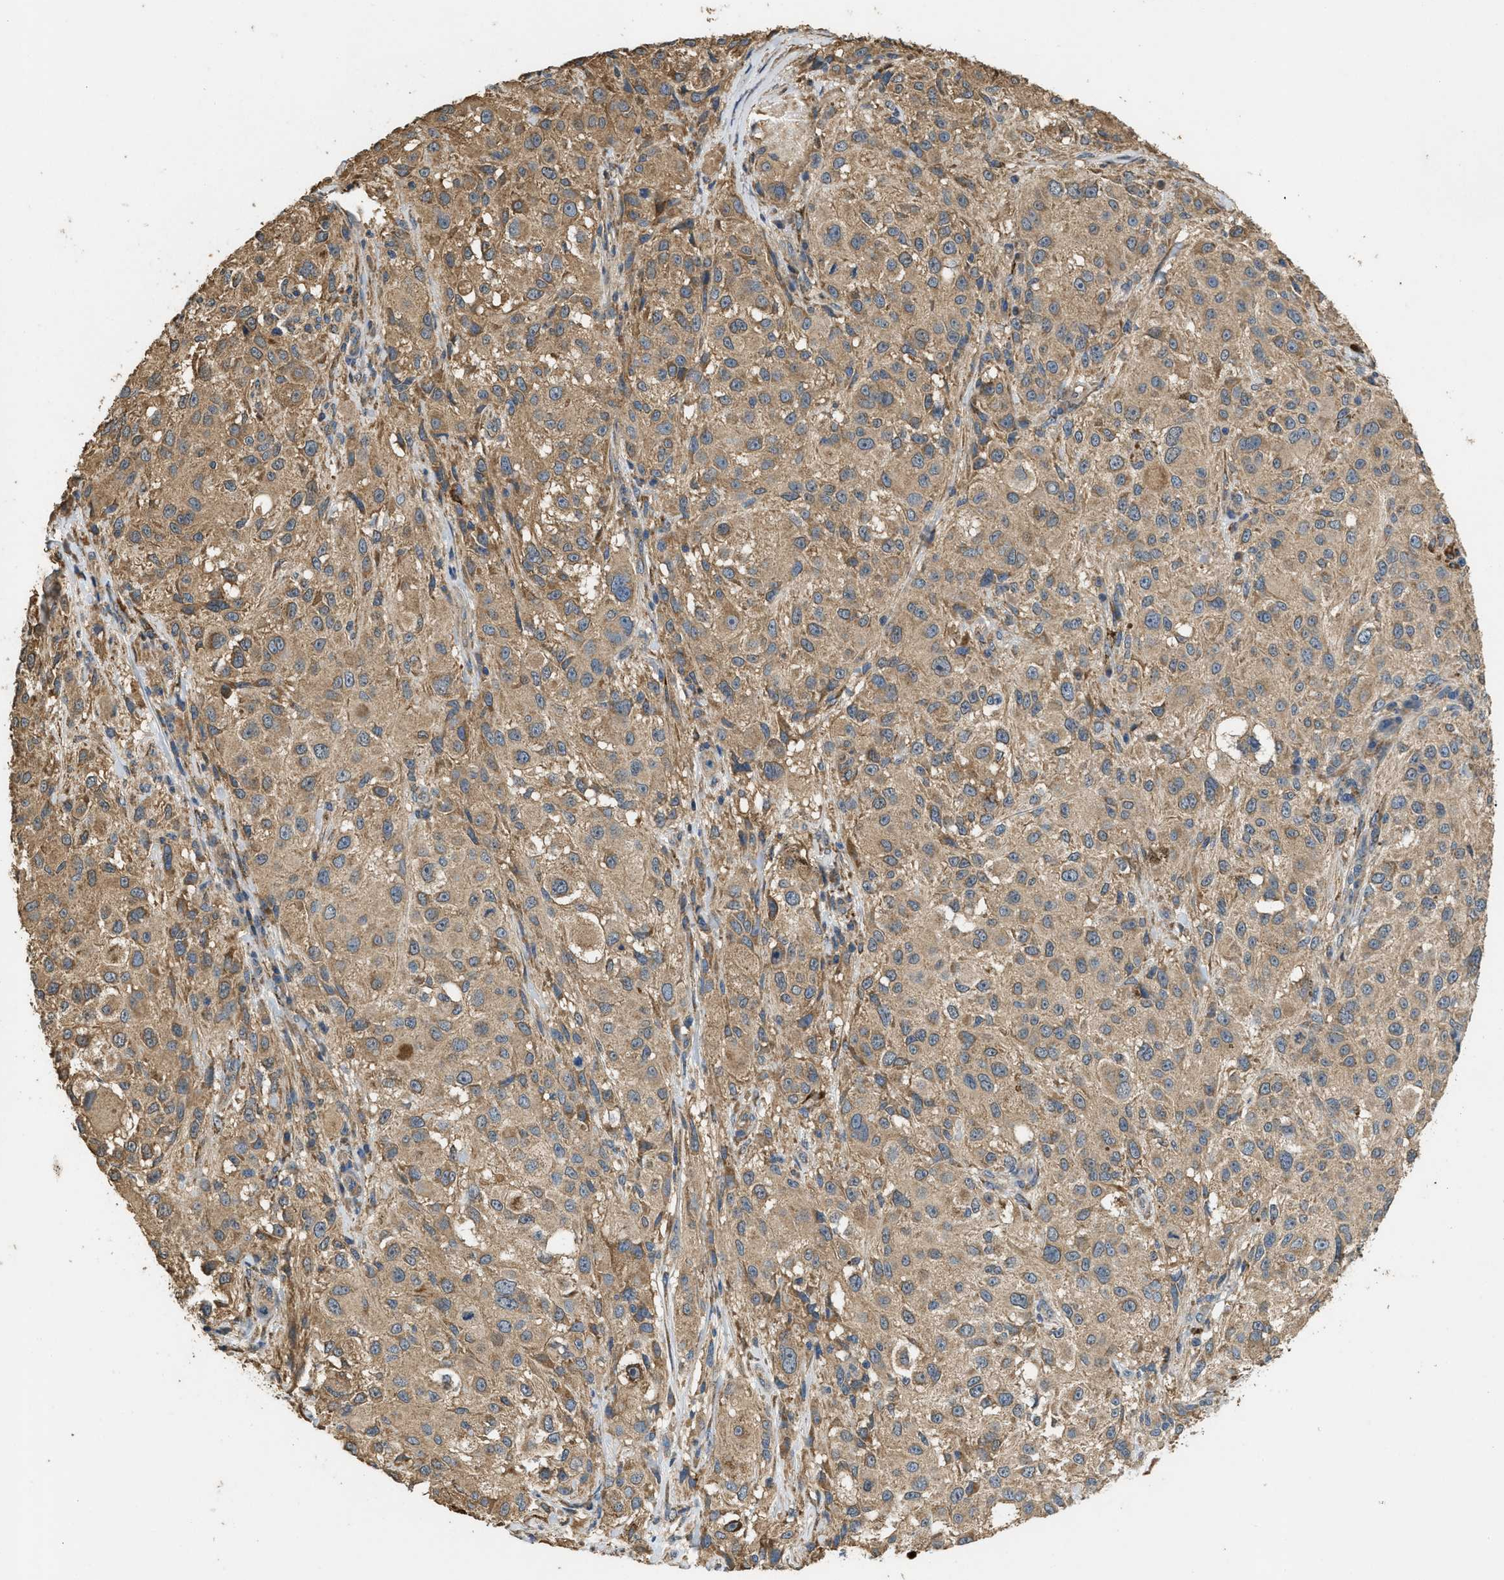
{"staining": {"intensity": "moderate", "quantity": ">75%", "location": "cytoplasmic/membranous"}, "tissue": "melanoma", "cell_type": "Tumor cells", "image_type": "cancer", "snomed": [{"axis": "morphology", "description": "Necrosis, NOS"}, {"axis": "morphology", "description": "Malignant melanoma, NOS"}, {"axis": "topography", "description": "Skin"}], "caption": "Melanoma was stained to show a protein in brown. There is medium levels of moderate cytoplasmic/membranous expression in about >75% of tumor cells.", "gene": "THBS2", "patient": {"sex": "female", "age": 87}}